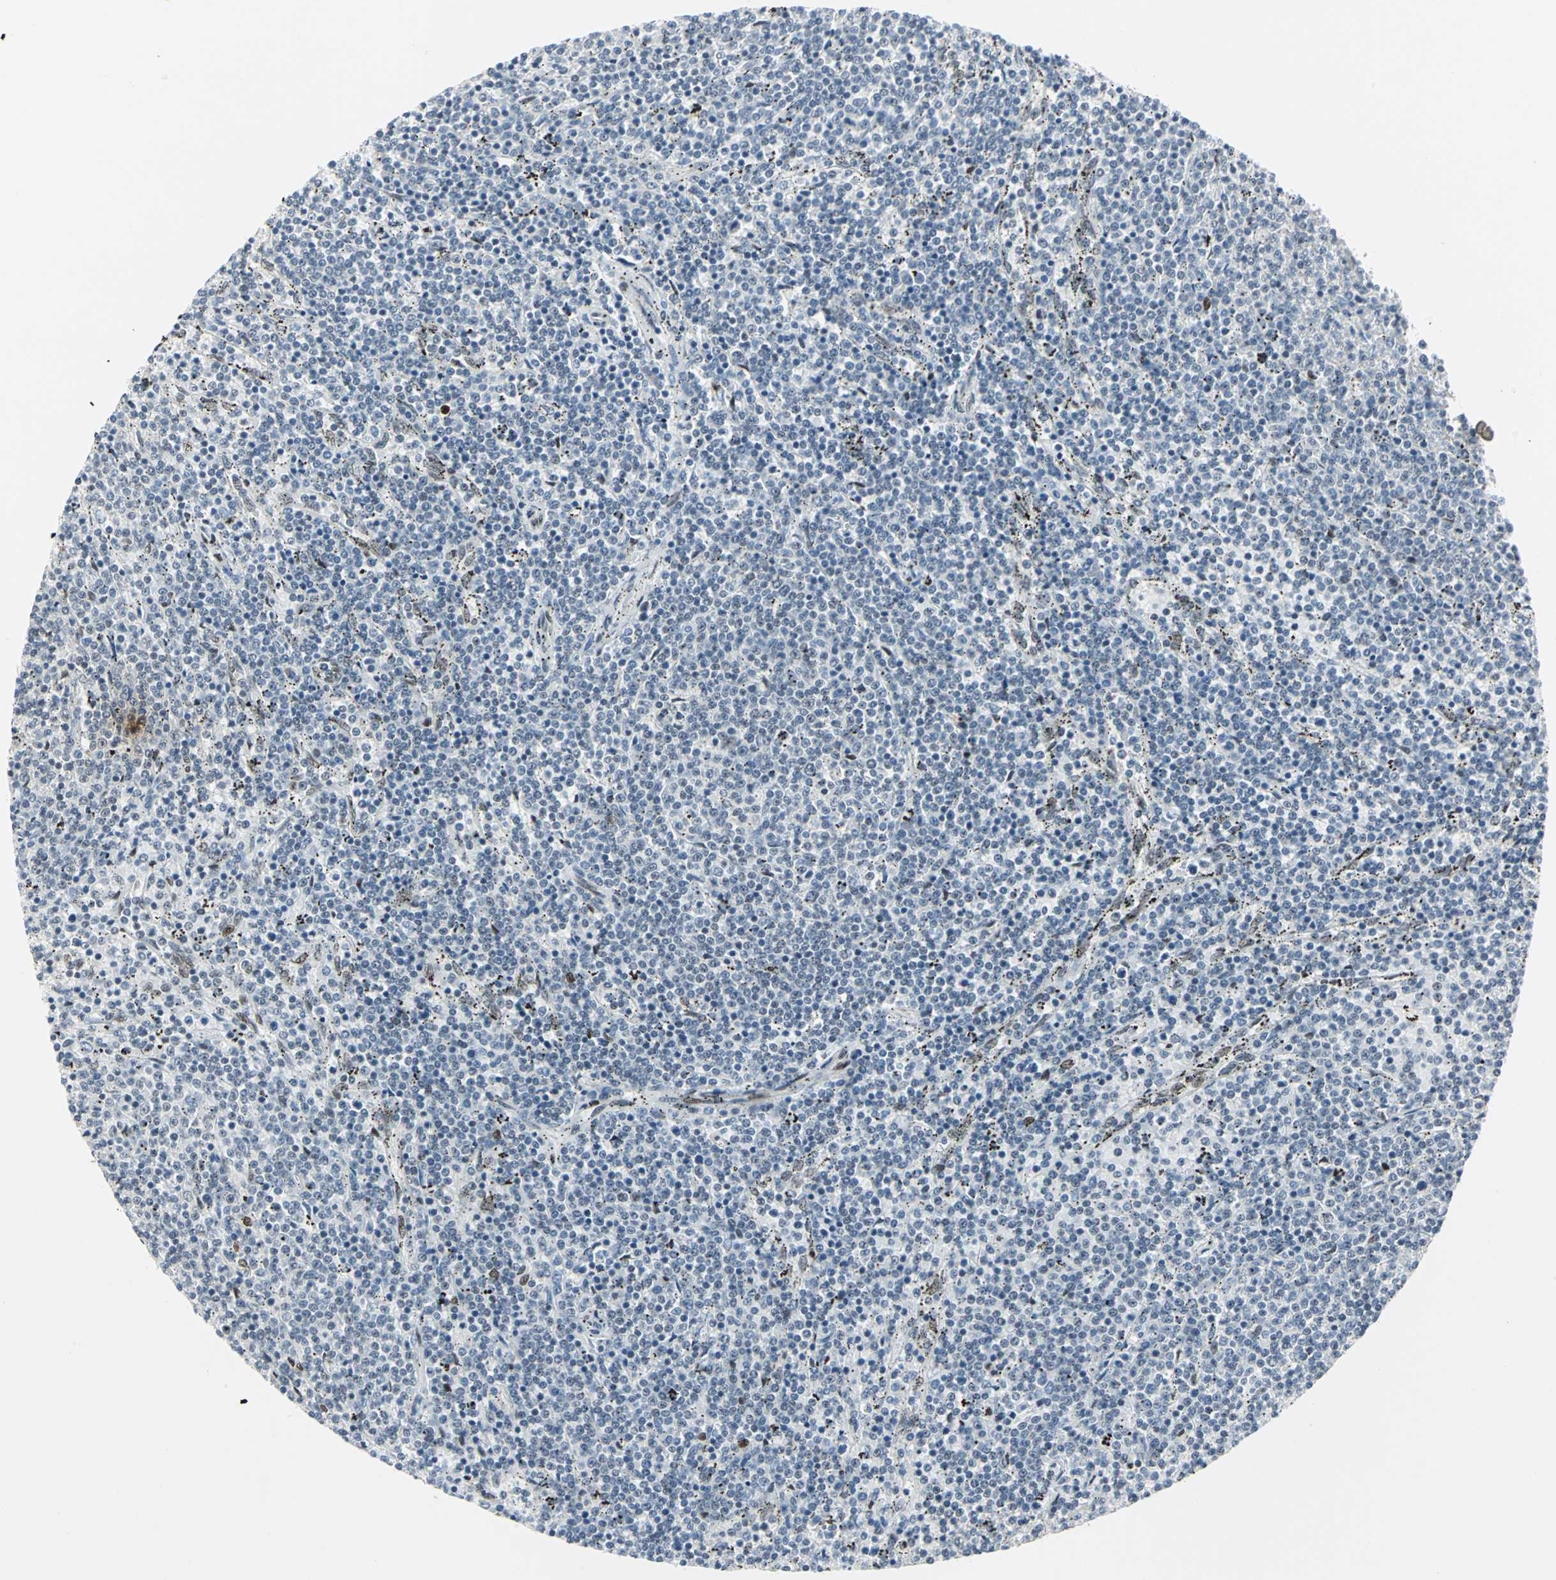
{"staining": {"intensity": "moderate", "quantity": "<25%", "location": "nuclear"}, "tissue": "lymphoma", "cell_type": "Tumor cells", "image_type": "cancer", "snomed": [{"axis": "morphology", "description": "Malignant lymphoma, non-Hodgkin's type, Low grade"}, {"axis": "topography", "description": "Spleen"}], "caption": "Immunohistochemical staining of lymphoma shows low levels of moderate nuclear protein positivity in about <25% of tumor cells. (IHC, brightfield microscopy, high magnification).", "gene": "MEIS2", "patient": {"sex": "female", "age": 50}}